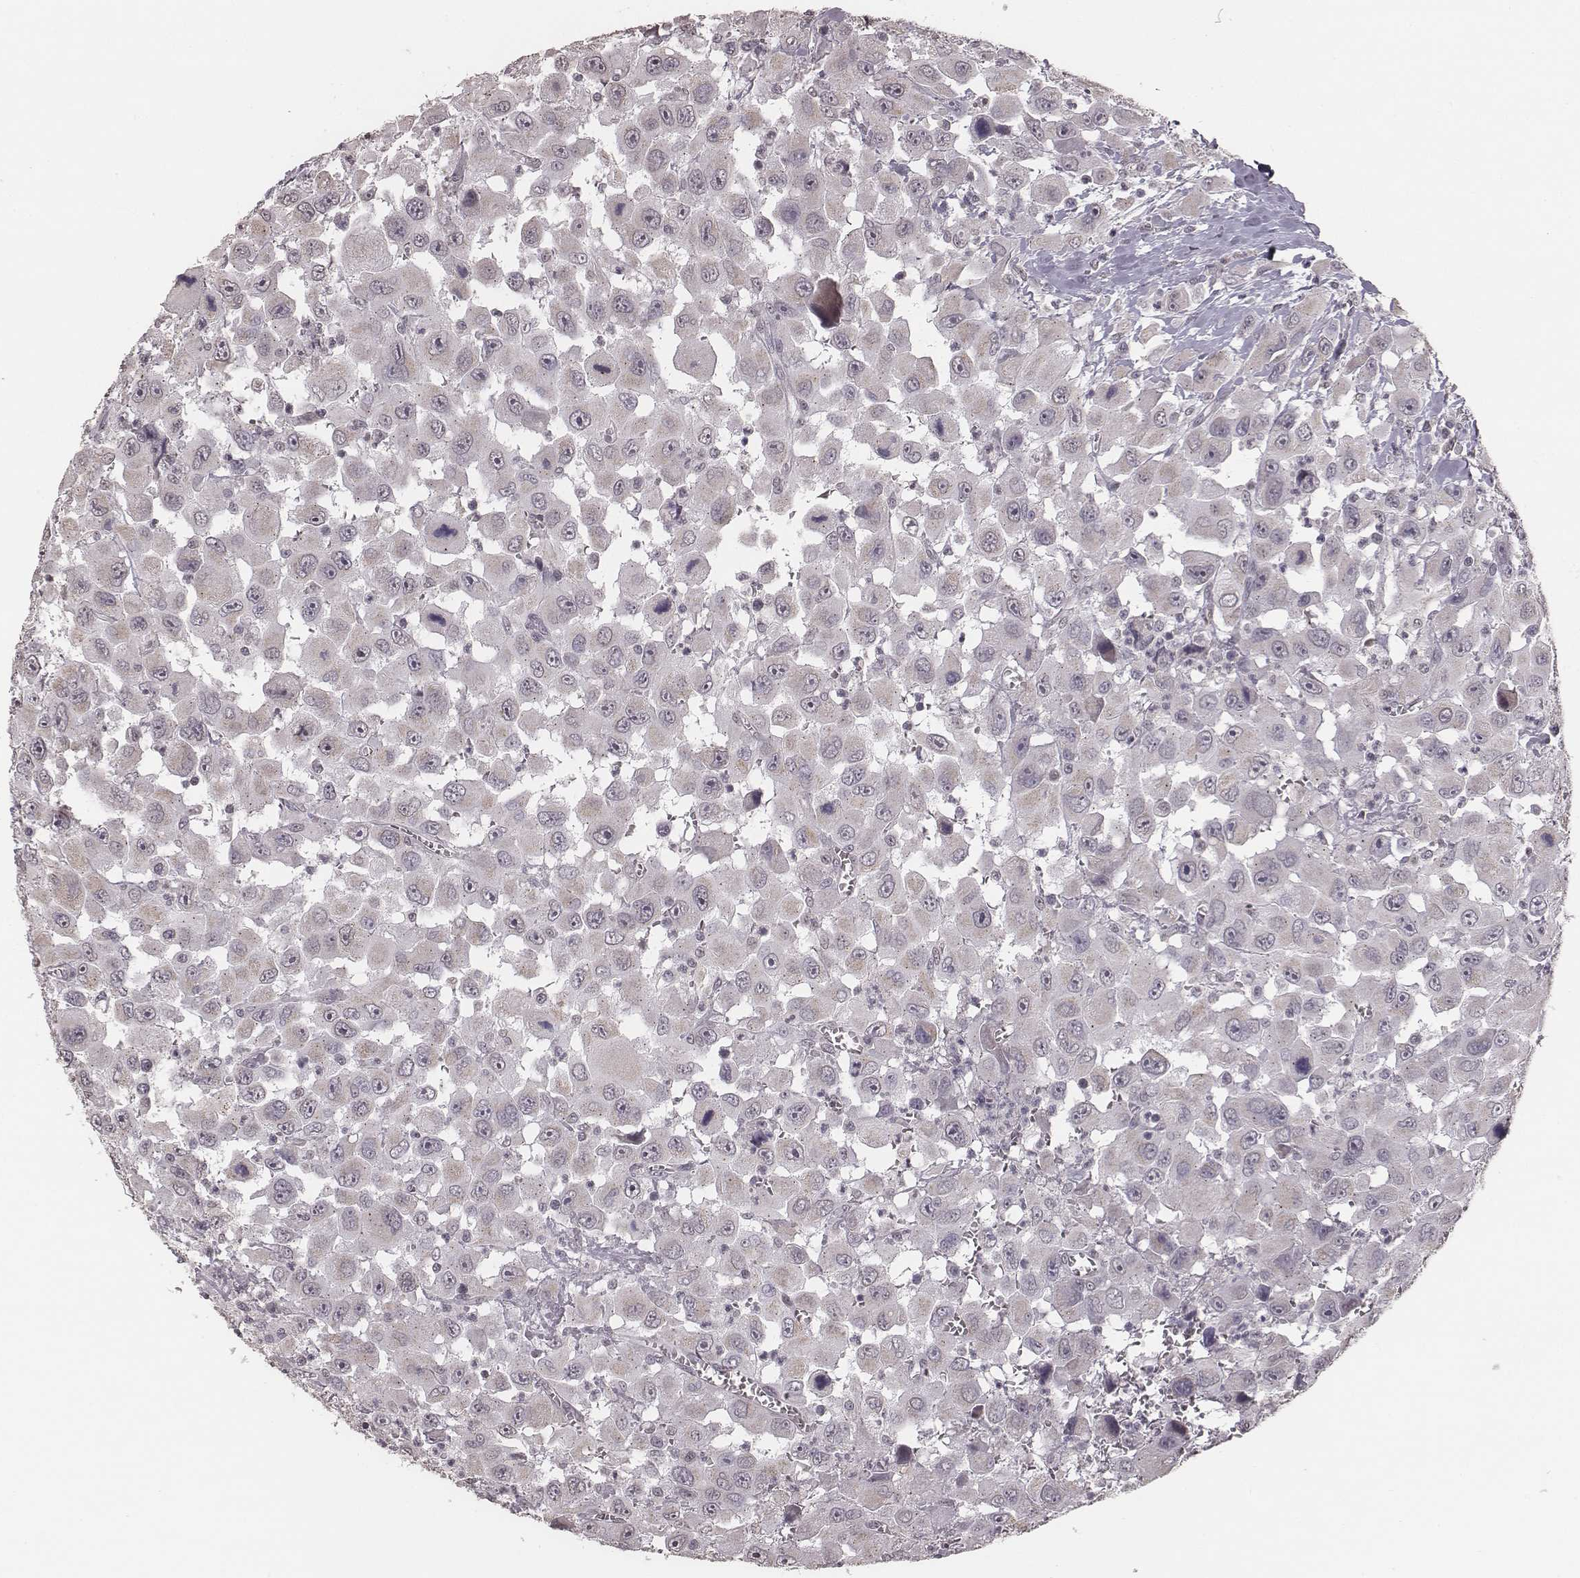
{"staining": {"intensity": "negative", "quantity": "none", "location": "none"}, "tissue": "head and neck cancer", "cell_type": "Tumor cells", "image_type": "cancer", "snomed": [{"axis": "morphology", "description": "Squamous cell carcinoma, NOS"}, {"axis": "morphology", "description": "Squamous cell carcinoma, metastatic, NOS"}, {"axis": "topography", "description": "Oral tissue"}, {"axis": "topography", "description": "Head-Neck"}], "caption": "IHC photomicrograph of human head and neck cancer stained for a protein (brown), which displays no positivity in tumor cells. Nuclei are stained in blue.", "gene": "SLC7A4", "patient": {"sex": "female", "age": 85}}